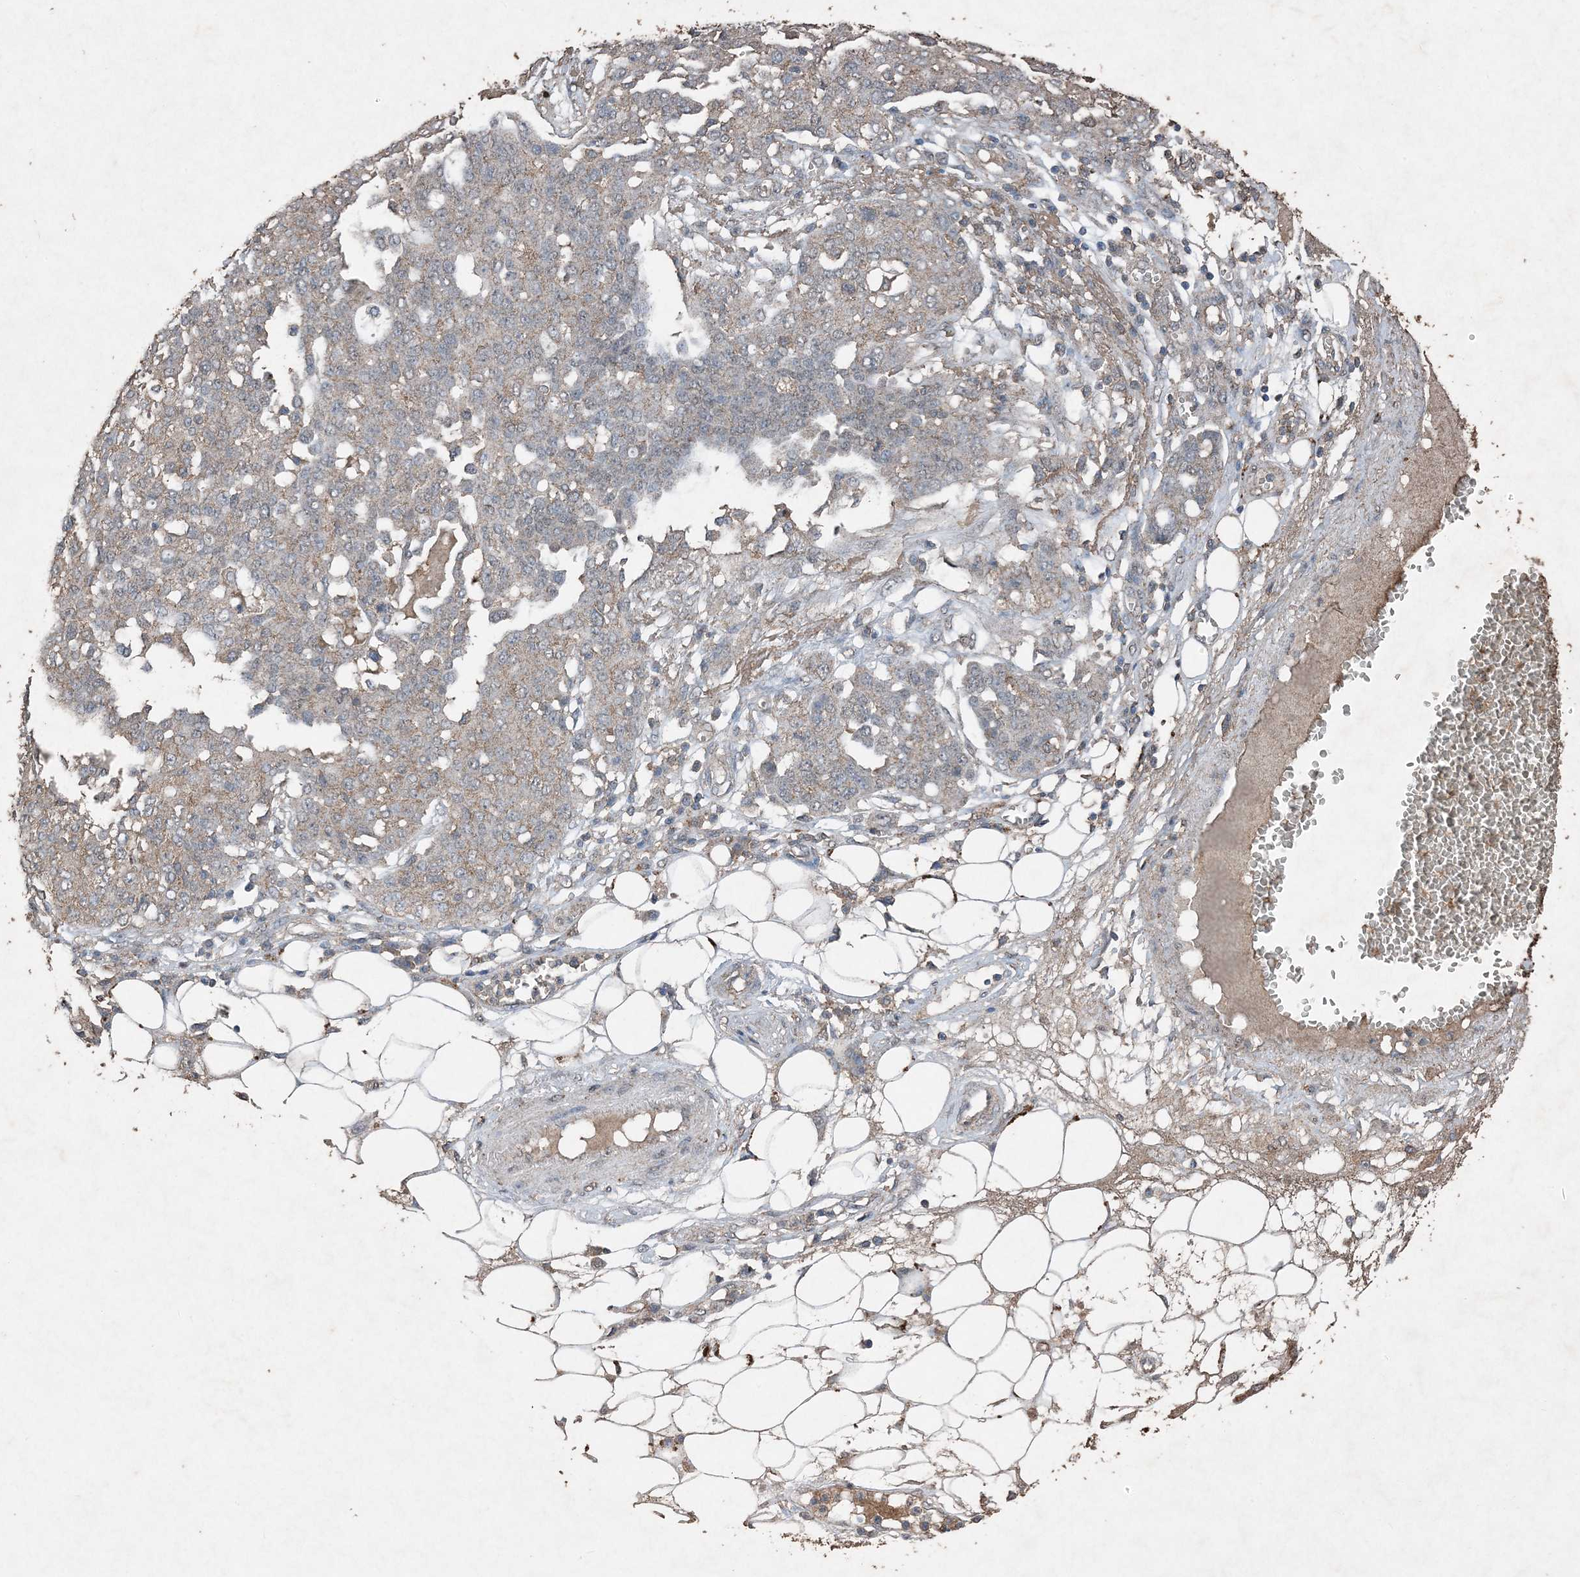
{"staining": {"intensity": "weak", "quantity": "<25%", "location": "cytoplasmic/membranous"}, "tissue": "ovarian cancer", "cell_type": "Tumor cells", "image_type": "cancer", "snomed": [{"axis": "morphology", "description": "Cystadenocarcinoma, serous, NOS"}, {"axis": "topography", "description": "Soft tissue"}, {"axis": "topography", "description": "Ovary"}], "caption": "The immunohistochemistry (IHC) image has no significant positivity in tumor cells of ovarian serous cystadenocarcinoma tissue.", "gene": "FCN3", "patient": {"sex": "female", "age": 57}}